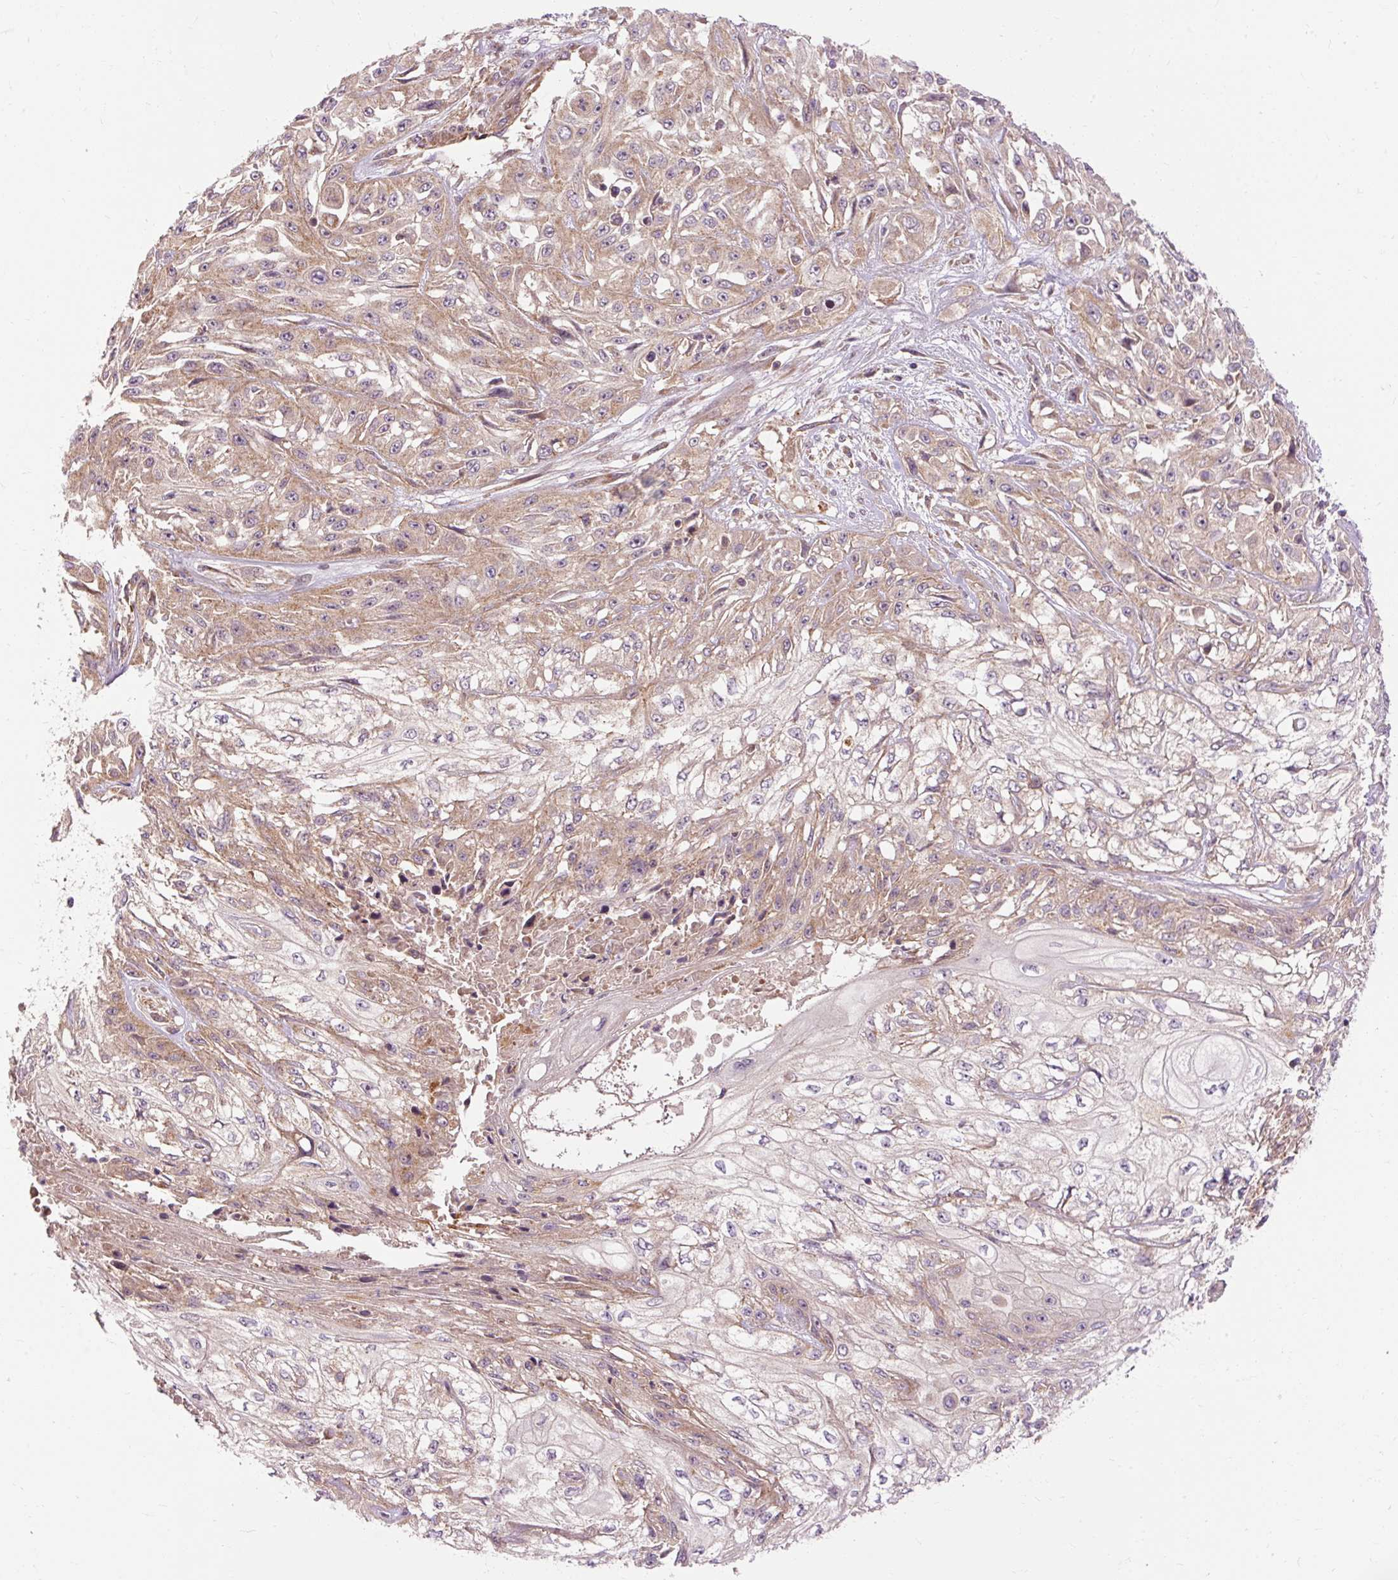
{"staining": {"intensity": "moderate", "quantity": ">75%", "location": "cytoplasmic/membranous"}, "tissue": "skin cancer", "cell_type": "Tumor cells", "image_type": "cancer", "snomed": [{"axis": "morphology", "description": "Squamous cell carcinoma, NOS"}, {"axis": "morphology", "description": "Squamous cell carcinoma, metastatic, NOS"}, {"axis": "topography", "description": "Skin"}, {"axis": "topography", "description": "Lymph node"}], "caption": "Moderate cytoplasmic/membranous positivity for a protein is identified in approximately >75% of tumor cells of metastatic squamous cell carcinoma (skin) using immunohistochemistry.", "gene": "RIPOR3", "patient": {"sex": "male", "age": 75}}